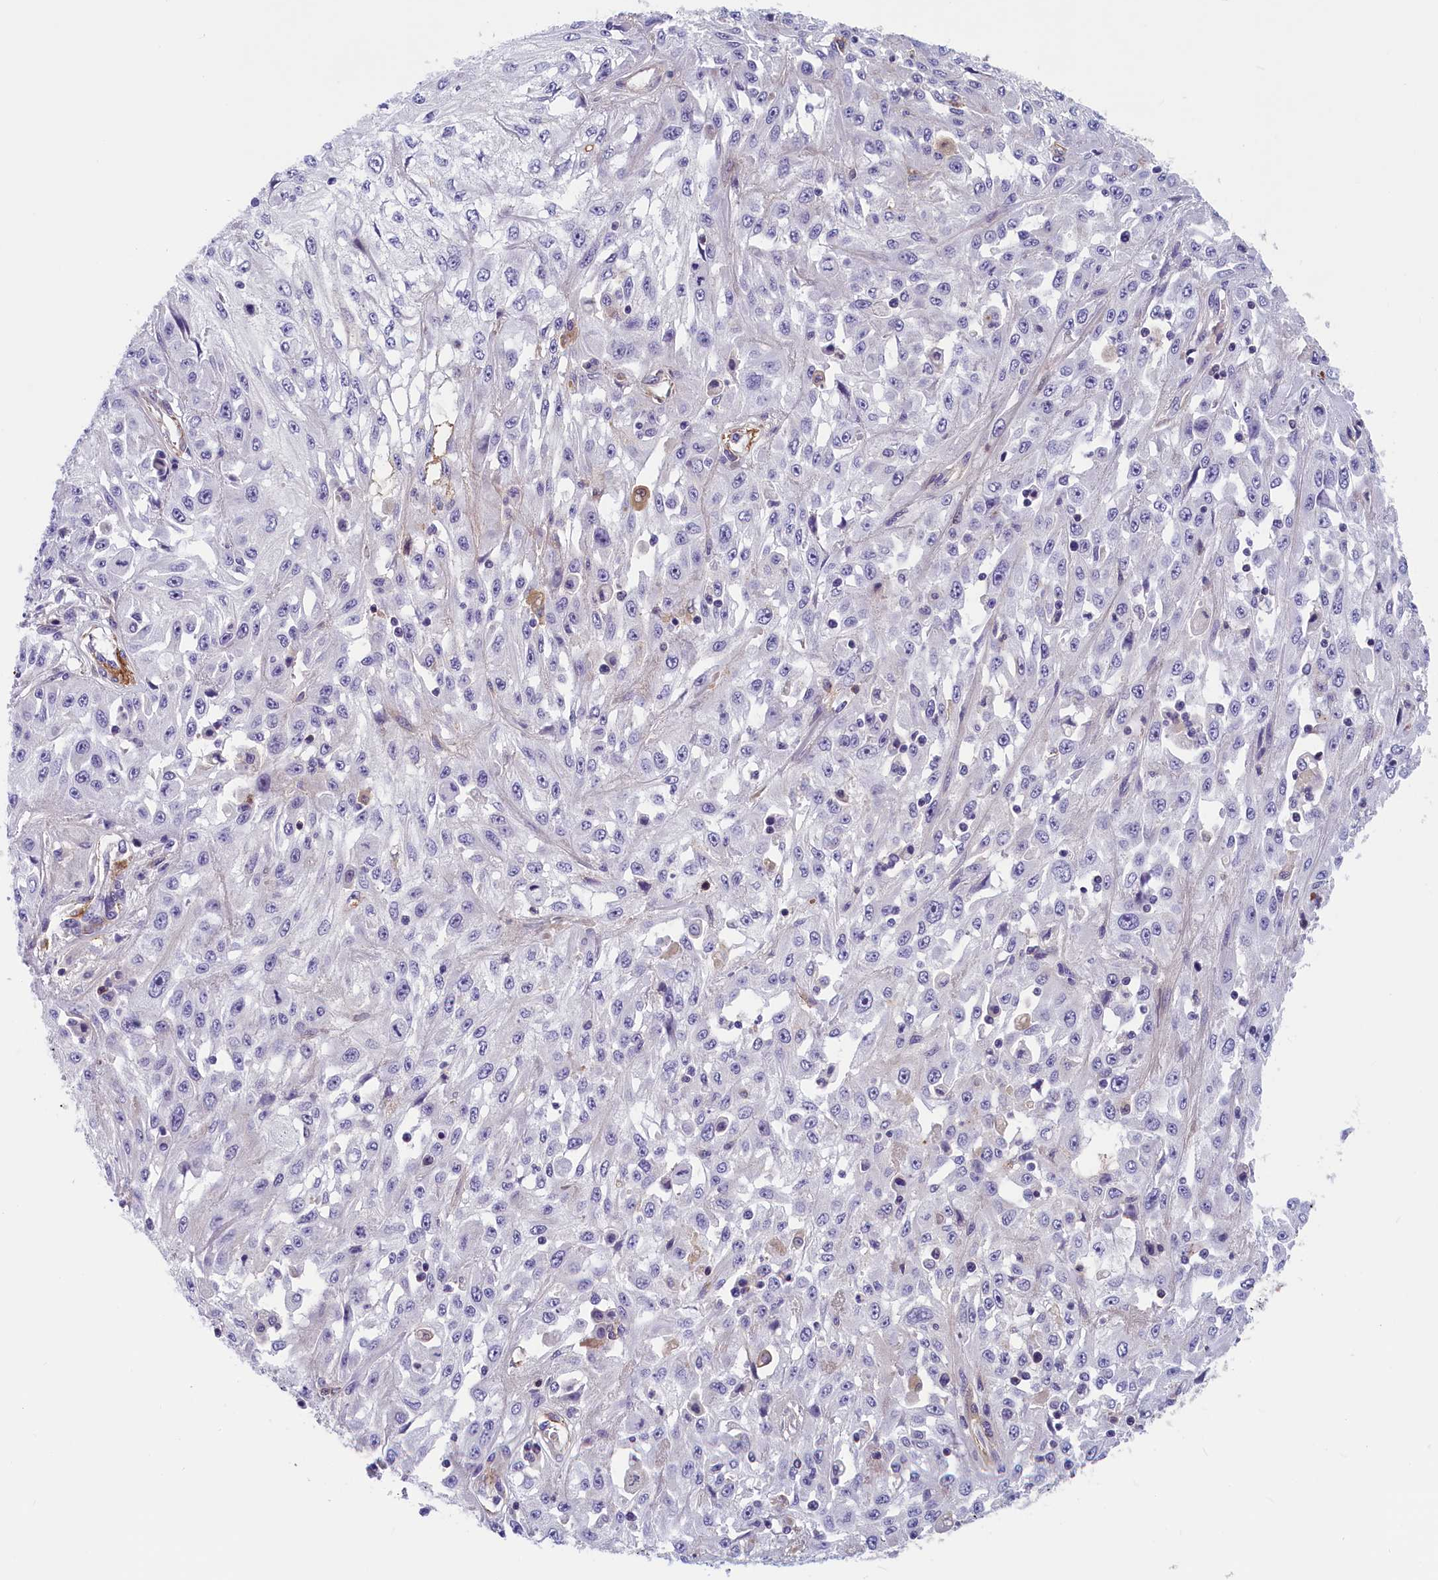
{"staining": {"intensity": "negative", "quantity": "none", "location": "none"}, "tissue": "skin cancer", "cell_type": "Tumor cells", "image_type": "cancer", "snomed": [{"axis": "morphology", "description": "Squamous cell carcinoma, NOS"}, {"axis": "morphology", "description": "Squamous cell carcinoma, metastatic, NOS"}, {"axis": "topography", "description": "Skin"}, {"axis": "topography", "description": "Lymph node"}], "caption": "IHC histopathology image of metastatic squamous cell carcinoma (skin) stained for a protein (brown), which reveals no expression in tumor cells. (Immunohistochemistry (ihc), brightfield microscopy, high magnification).", "gene": "BCL2L13", "patient": {"sex": "male", "age": 75}}